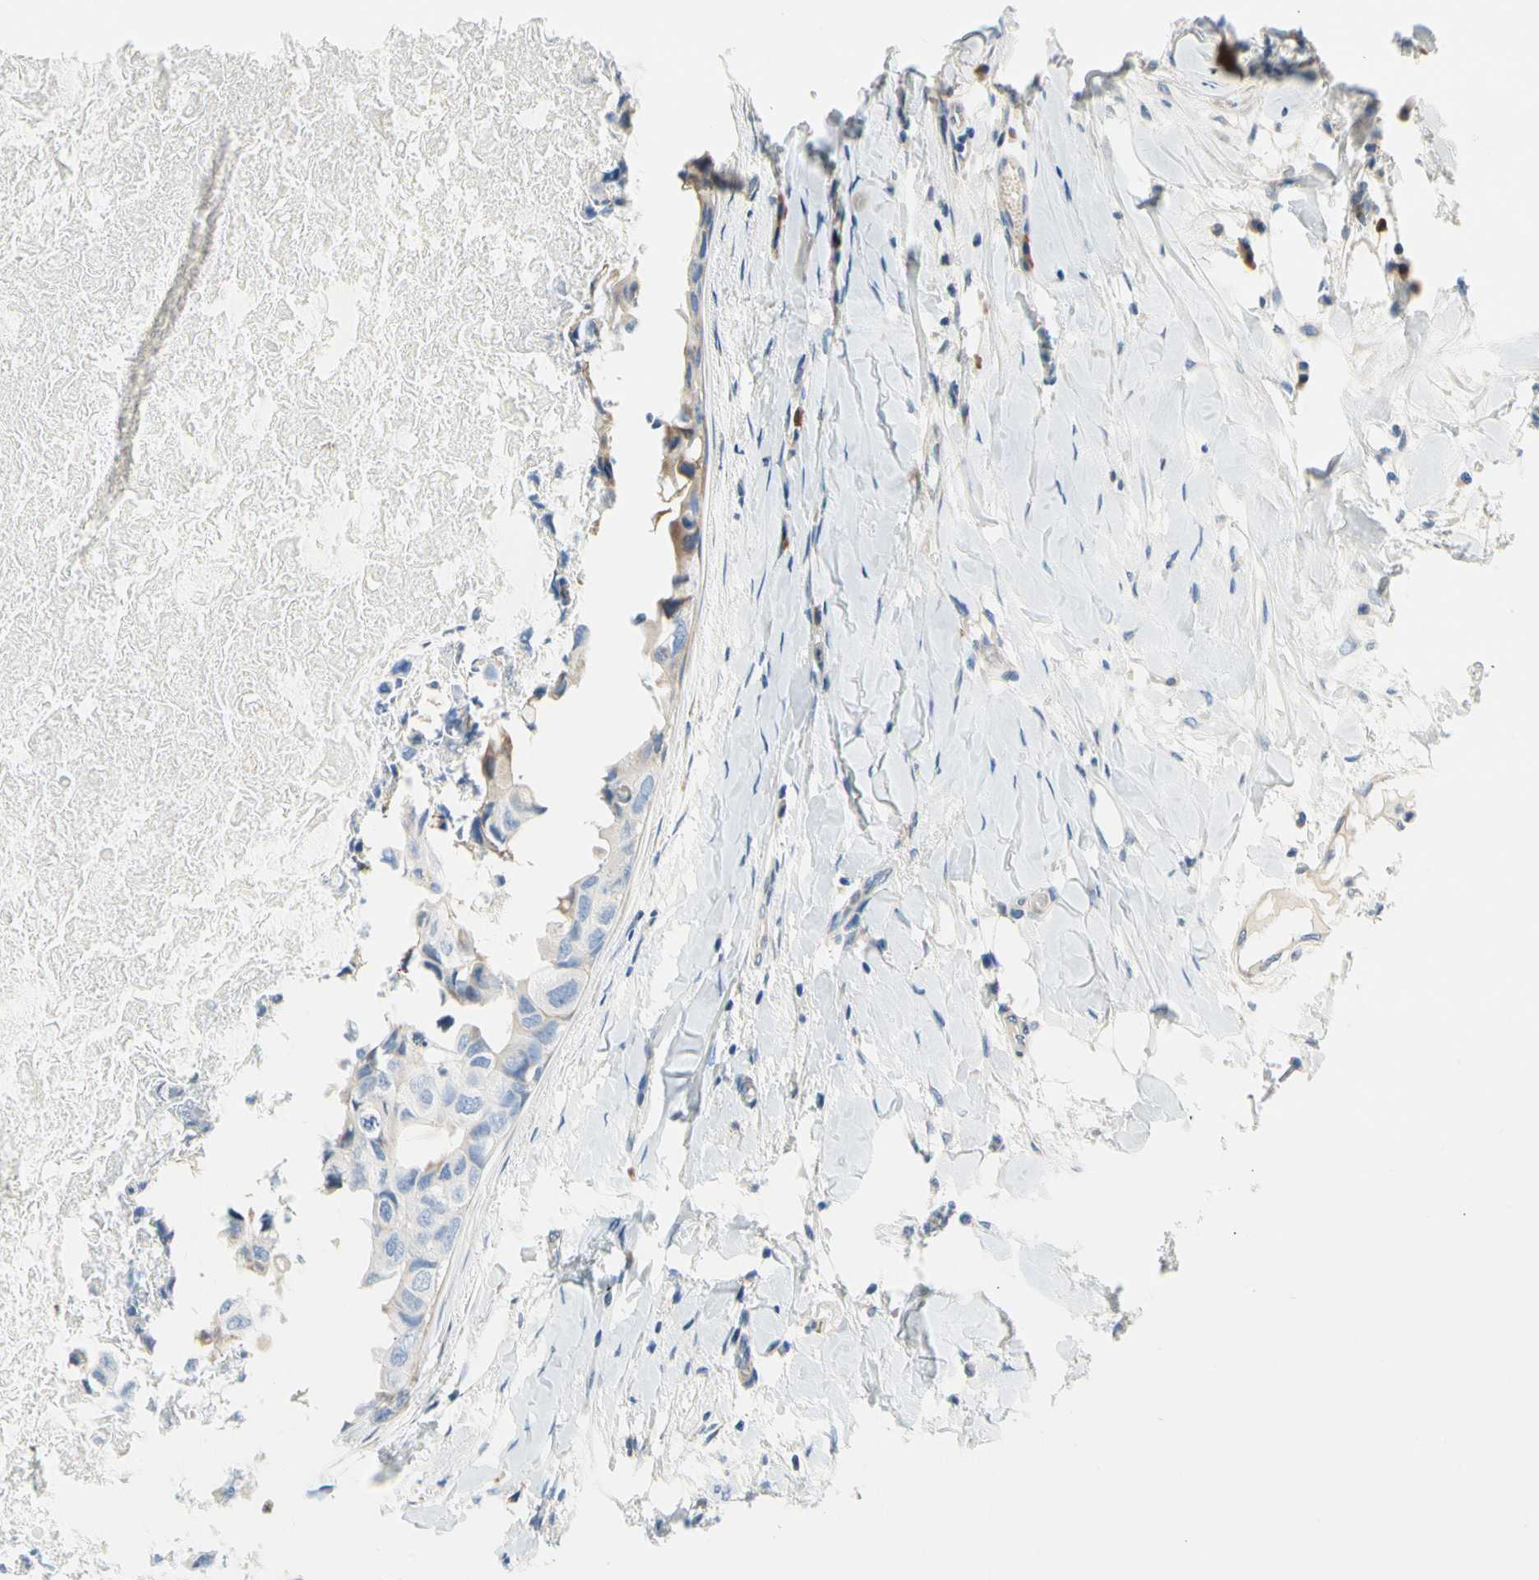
{"staining": {"intensity": "negative", "quantity": "none", "location": "none"}, "tissue": "breast cancer", "cell_type": "Tumor cells", "image_type": "cancer", "snomed": [{"axis": "morphology", "description": "Duct carcinoma"}, {"axis": "topography", "description": "Breast"}], "caption": "Immunohistochemical staining of infiltrating ductal carcinoma (breast) demonstrates no significant positivity in tumor cells.", "gene": "STXBP1", "patient": {"sex": "female", "age": 40}}